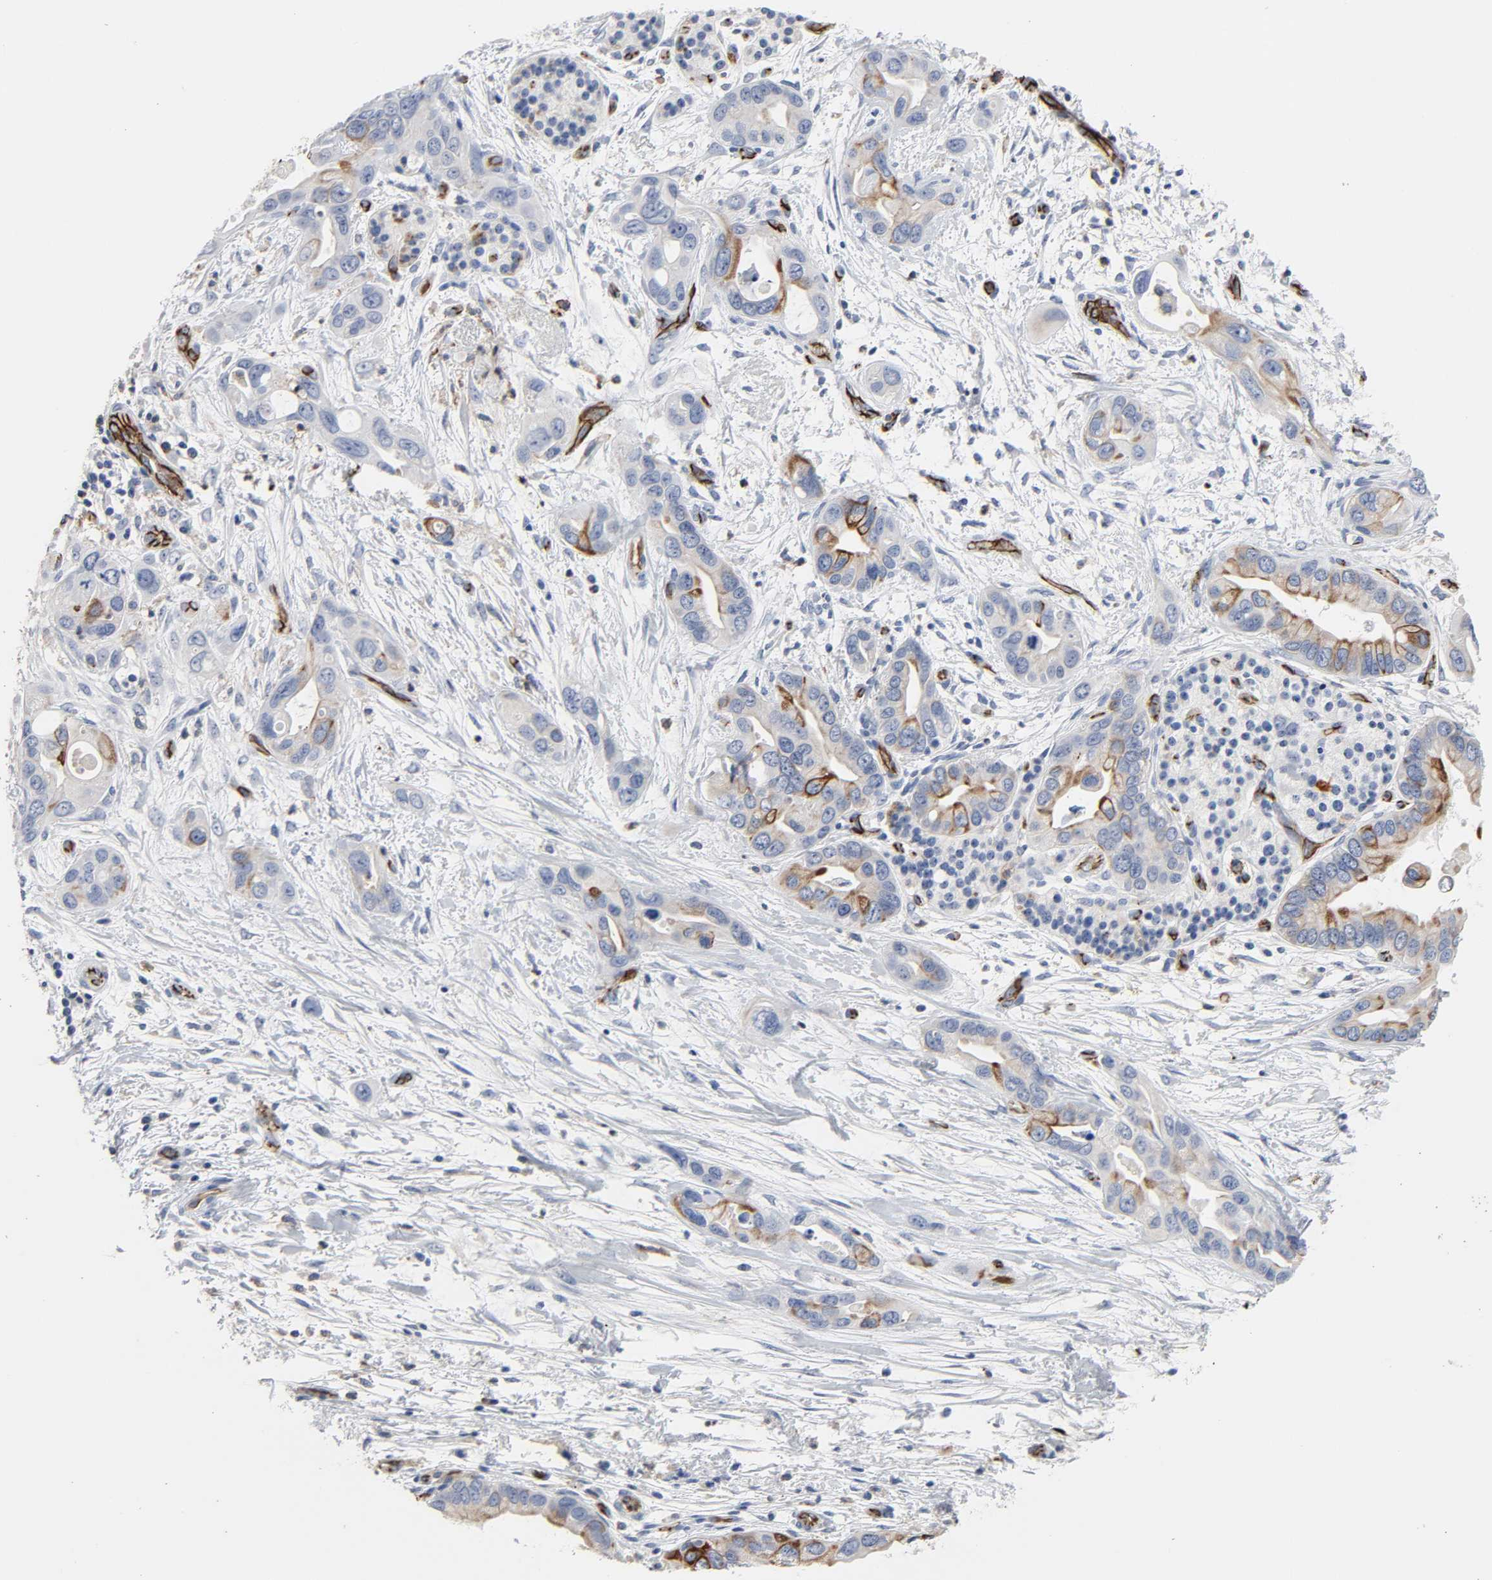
{"staining": {"intensity": "strong", "quantity": "25%-75%", "location": "cytoplasmic/membranous"}, "tissue": "pancreatic cancer", "cell_type": "Tumor cells", "image_type": "cancer", "snomed": [{"axis": "morphology", "description": "Adenocarcinoma, NOS"}, {"axis": "topography", "description": "Pancreas"}], "caption": "High-power microscopy captured an immunohistochemistry (IHC) image of pancreatic cancer (adenocarcinoma), revealing strong cytoplasmic/membranous expression in about 25%-75% of tumor cells. The staining is performed using DAB brown chromogen to label protein expression. The nuclei are counter-stained blue using hematoxylin.", "gene": "PECAM1", "patient": {"sex": "female", "age": 77}}